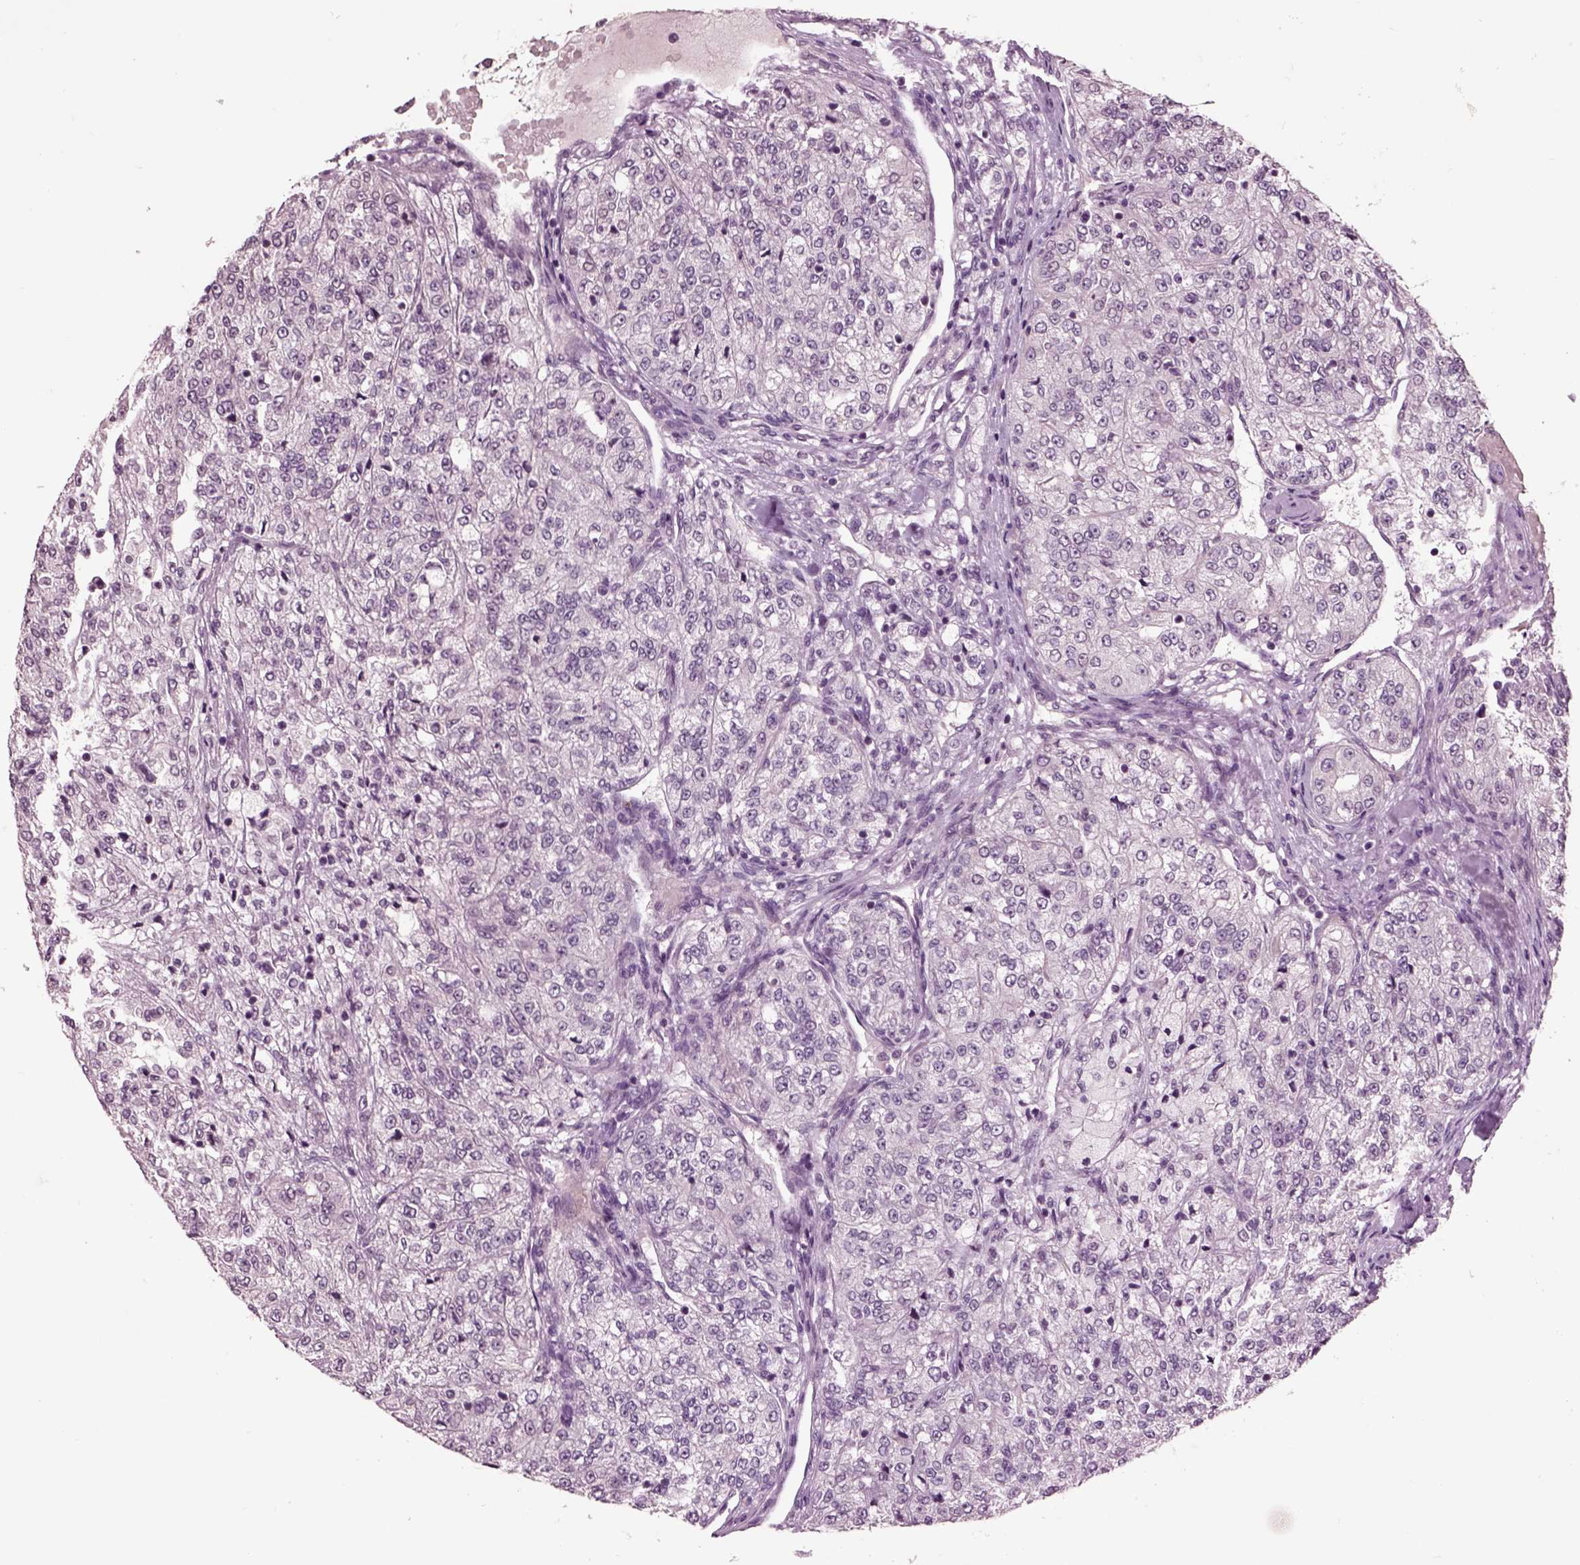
{"staining": {"intensity": "negative", "quantity": "none", "location": "none"}, "tissue": "renal cancer", "cell_type": "Tumor cells", "image_type": "cancer", "snomed": [{"axis": "morphology", "description": "Adenocarcinoma, NOS"}, {"axis": "topography", "description": "Kidney"}], "caption": "IHC of human renal cancer (adenocarcinoma) shows no expression in tumor cells.", "gene": "CHGB", "patient": {"sex": "female", "age": 63}}